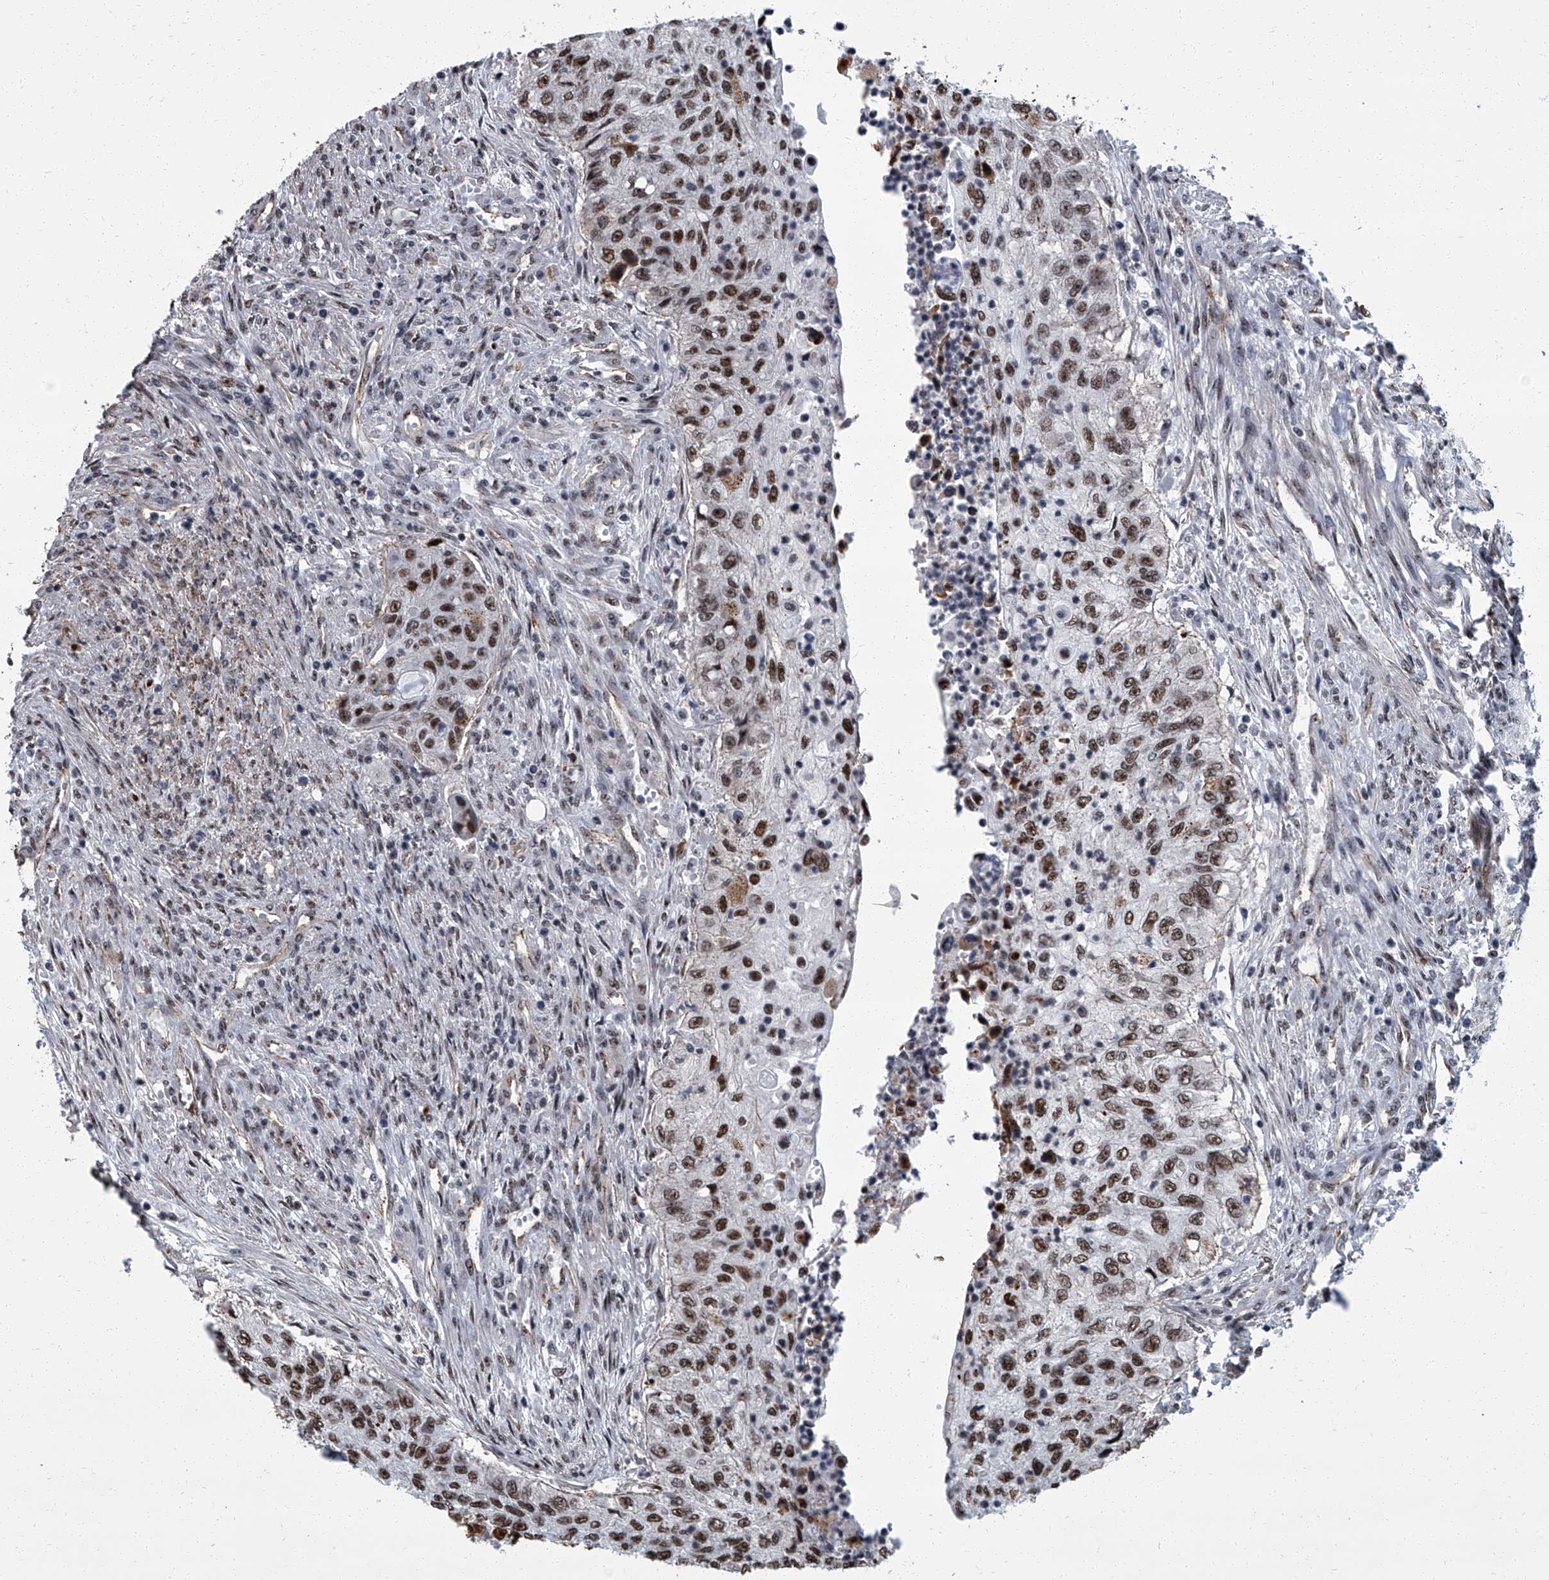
{"staining": {"intensity": "strong", "quantity": ">75%", "location": "nuclear"}, "tissue": "urothelial cancer", "cell_type": "Tumor cells", "image_type": "cancer", "snomed": [{"axis": "morphology", "description": "Urothelial carcinoma, High grade"}, {"axis": "topography", "description": "Urinary bladder"}], "caption": "A micrograph of urothelial carcinoma (high-grade) stained for a protein displays strong nuclear brown staining in tumor cells.", "gene": "ZNF518B", "patient": {"sex": "female", "age": 60}}